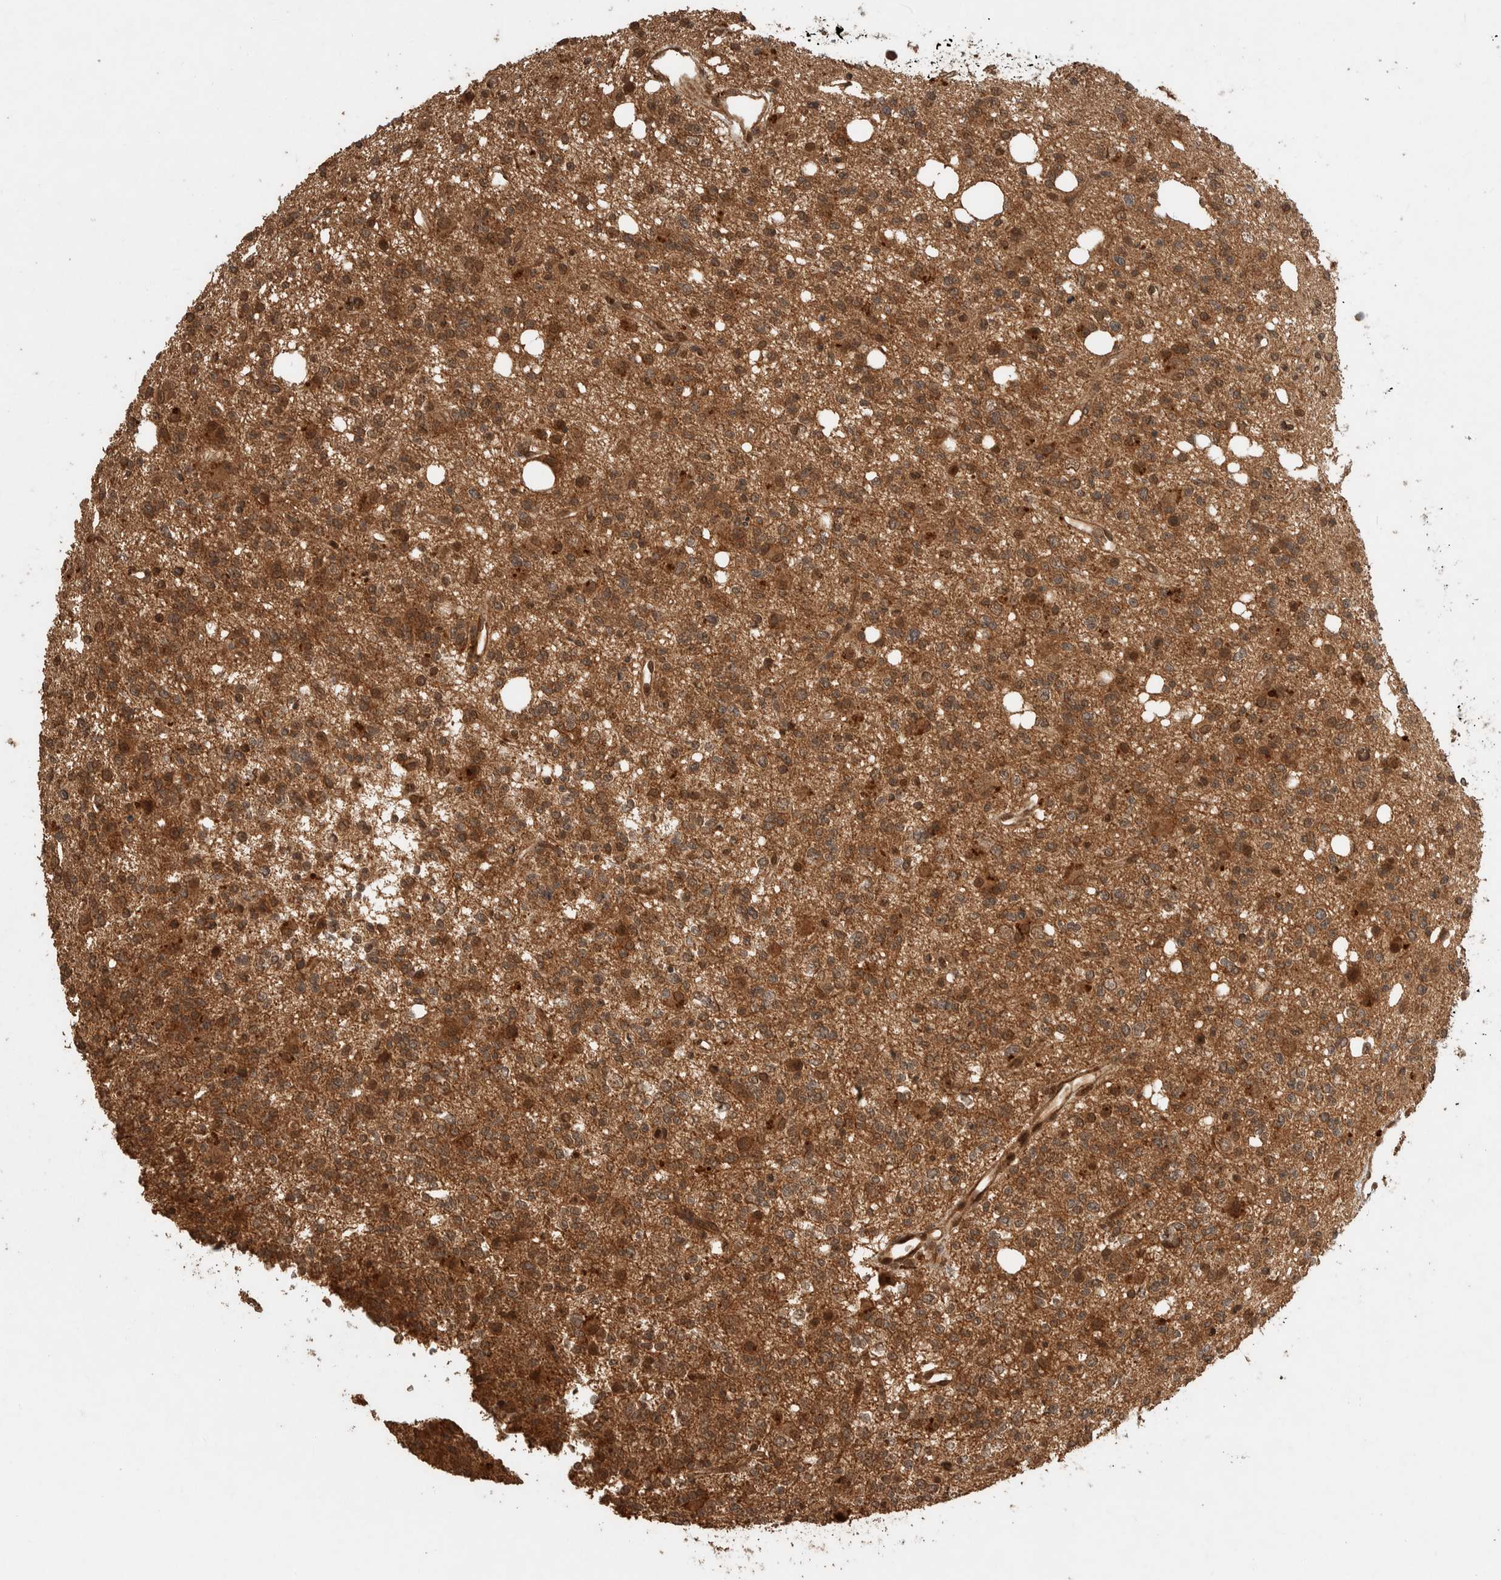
{"staining": {"intensity": "moderate", "quantity": ">75%", "location": "cytoplasmic/membranous"}, "tissue": "glioma", "cell_type": "Tumor cells", "image_type": "cancer", "snomed": [{"axis": "morphology", "description": "Glioma, malignant, High grade"}, {"axis": "topography", "description": "Brain"}], "caption": "Immunohistochemical staining of human glioma shows moderate cytoplasmic/membranous protein staining in approximately >75% of tumor cells.", "gene": "CNTROB", "patient": {"sex": "female", "age": 62}}